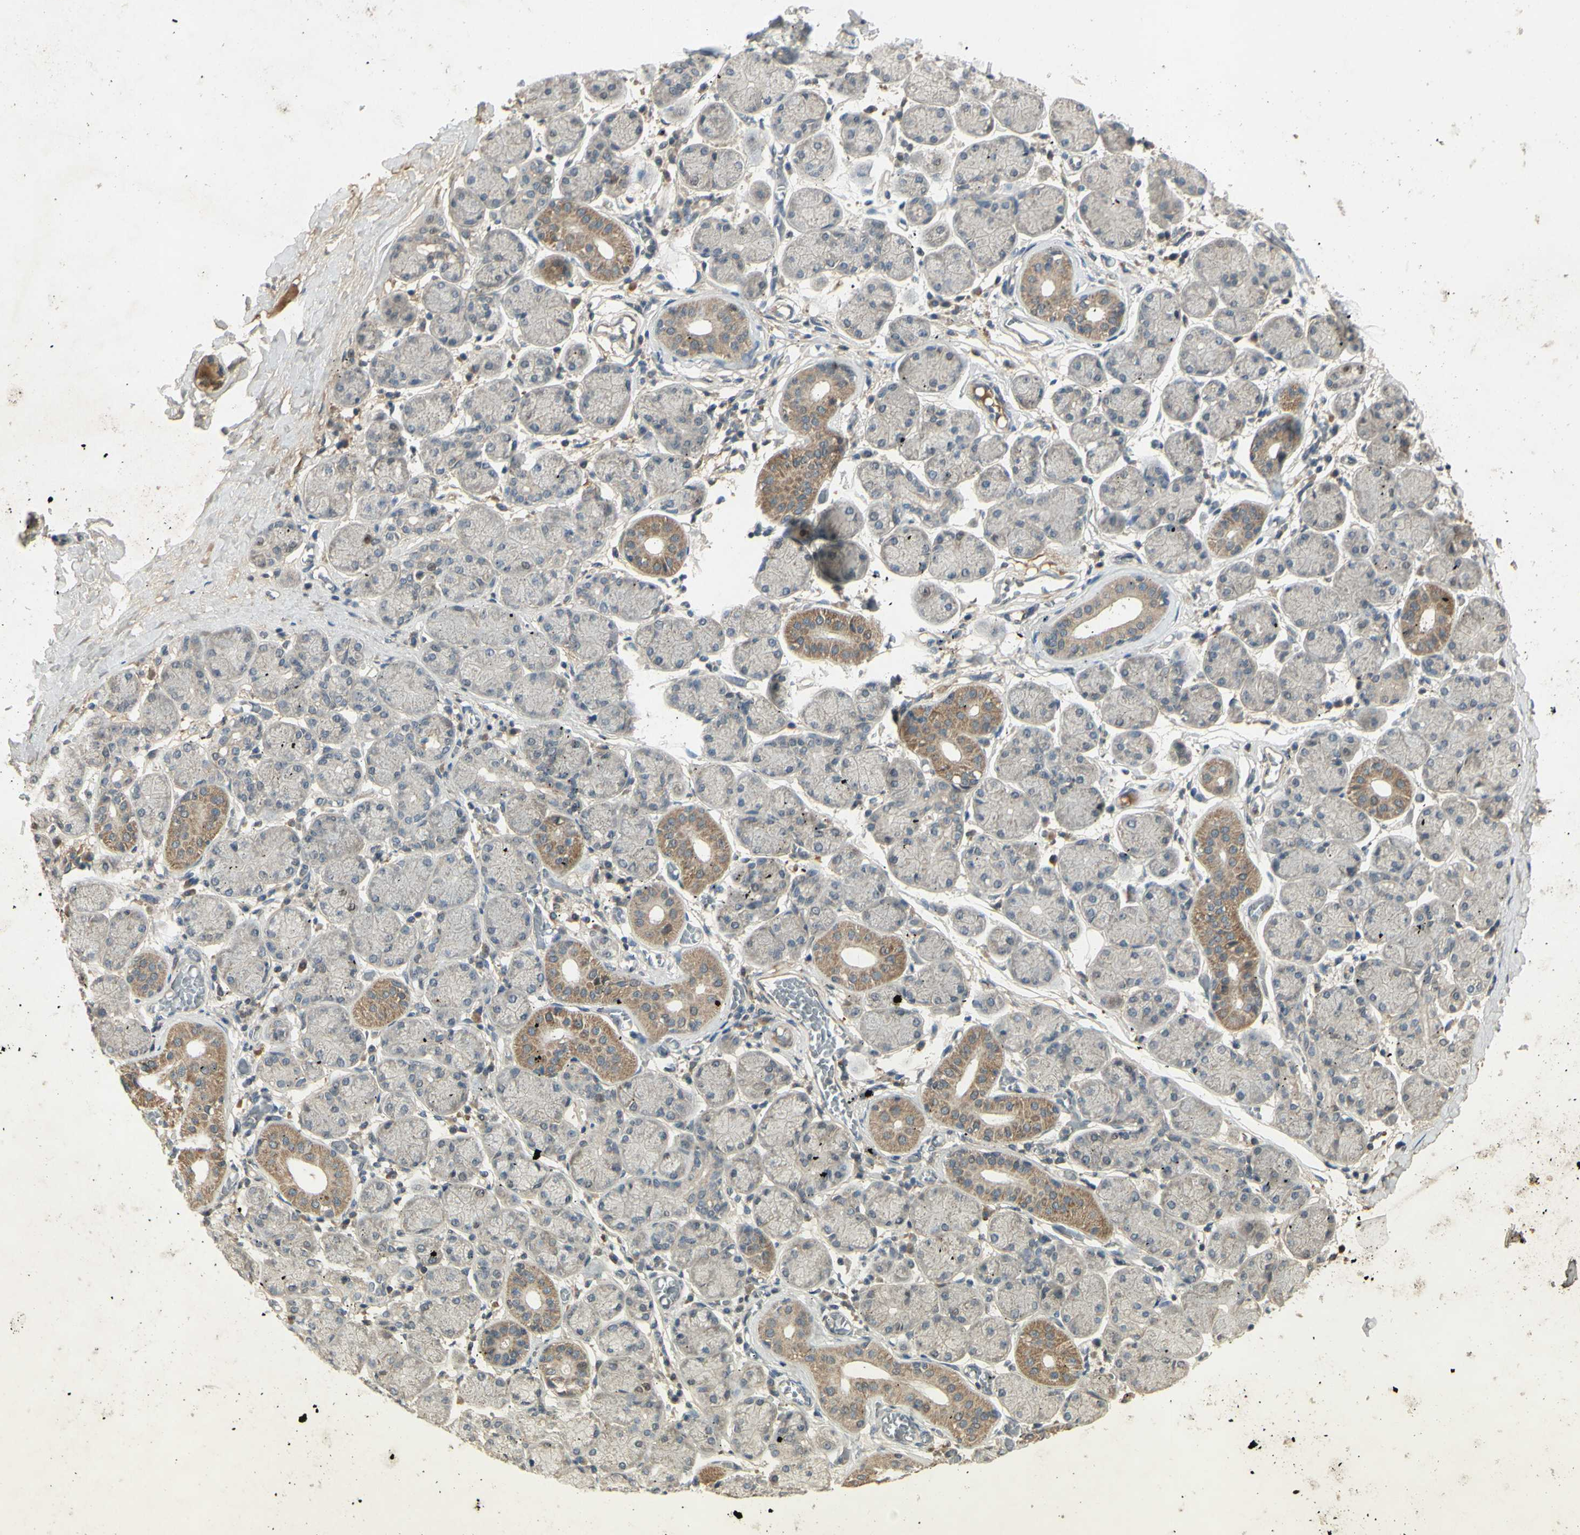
{"staining": {"intensity": "moderate", "quantity": "<25%", "location": "cytoplasmic/membranous"}, "tissue": "salivary gland", "cell_type": "Glandular cells", "image_type": "normal", "snomed": [{"axis": "morphology", "description": "Normal tissue, NOS"}, {"axis": "topography", "description": "Salivary gland"}], "caption": "Moderate cytoplasmic/membranous staining for a protein is identified in about <25% of glandular cells of normal salivary gland using immunohistochemistry.", "gene": "RAD18", "patient": {"sex": "female", "age": 24}}